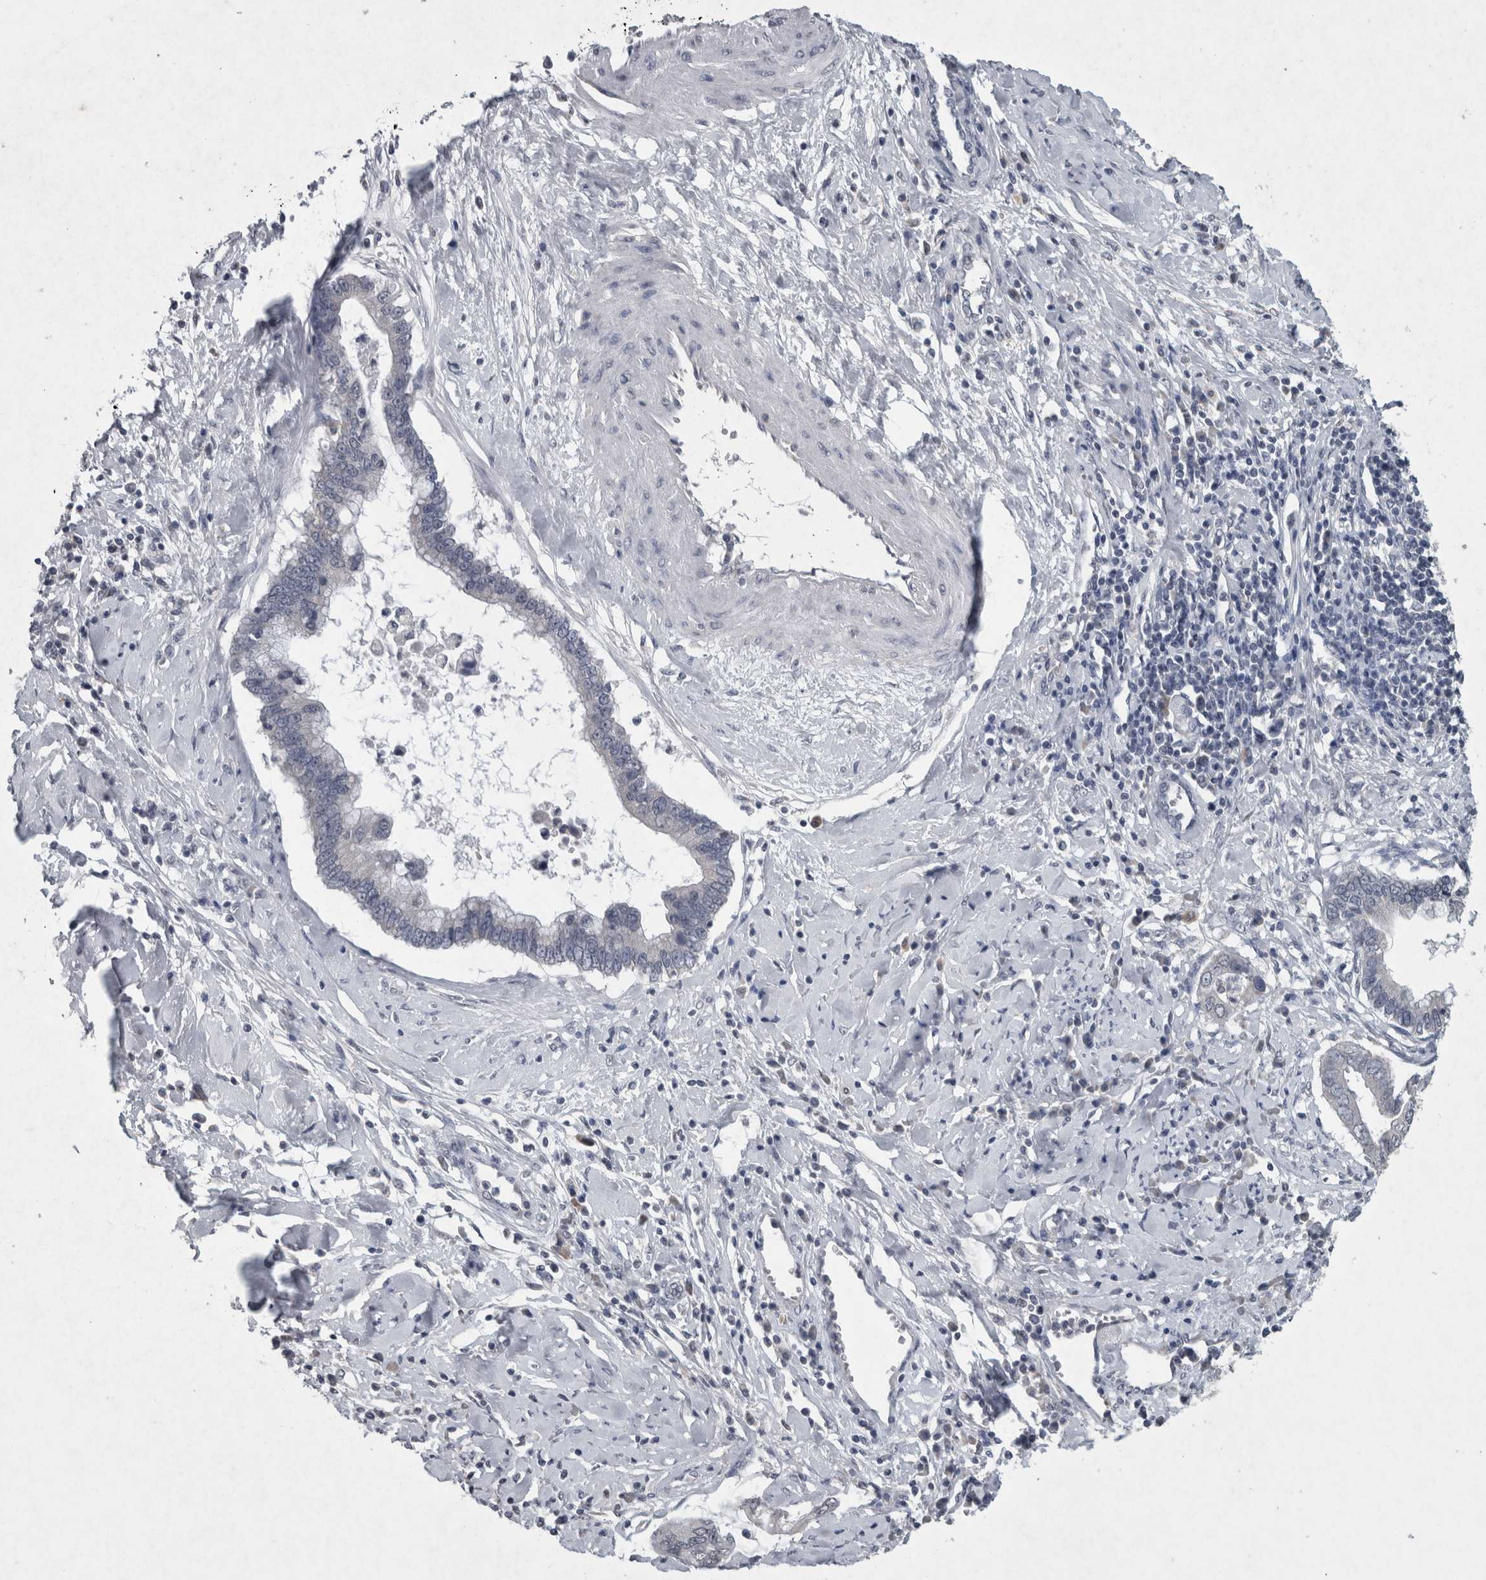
{"staining": {"intensity": "negative", "quantity": "none", "location": "none"}, "tissue": "cervical cancer", "cell_type": "Tumor cells", "image_type": "cancer", "snomed": [{"axis": "morphology", "description": "Adenocarcinoma, NOS"}, {"axis": "topography", "description": "Cervix"}], "caption": "Cervical cancer was stained to show a protein in brown. There is no significant positivity in tumor cells.", "gene": "WNT7A", "patient": {"sex": "female", "age": 44}}